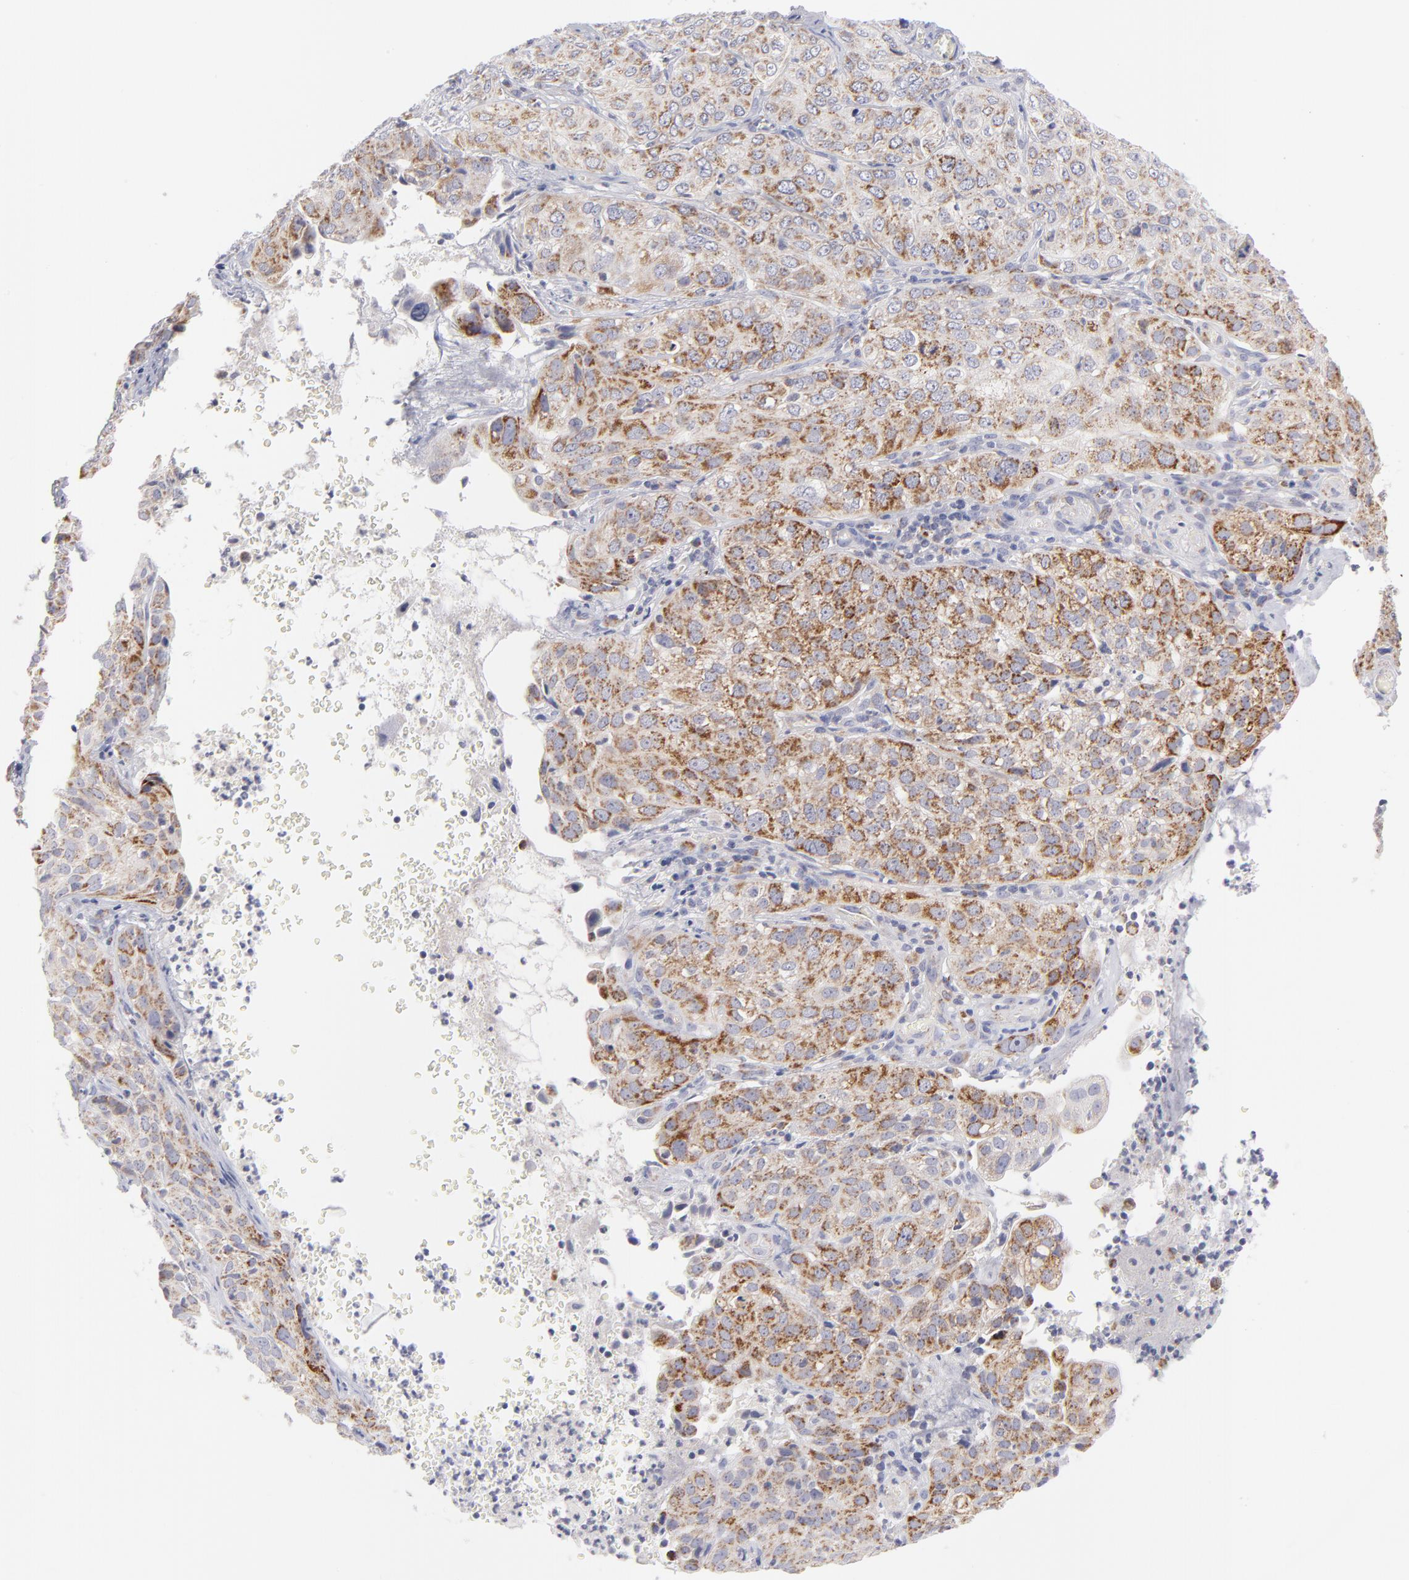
{"staining": {"intensity": "moderate", "quantity": ">75%", "location": "cytoplasmic/membranous"}, "tissue": "cervical cancer", "cell_type": "Tumor cells", "image_type": "cancer", "snomed": [{"axis": "morphology", "description": "Squamous cell carcinoma, NOS"}, {"axis": "topography", "description": "Cervix"}], "caption": "This photomicrograph demonstrates immunohistochemistry (IHC) staining of cervical cancer, with medium moderate cytoplasmic/membranous expression in approximately >75% of tumor cells.", "gene": "MTHFD2", "patient": {"sex": "female", "age": 38}}